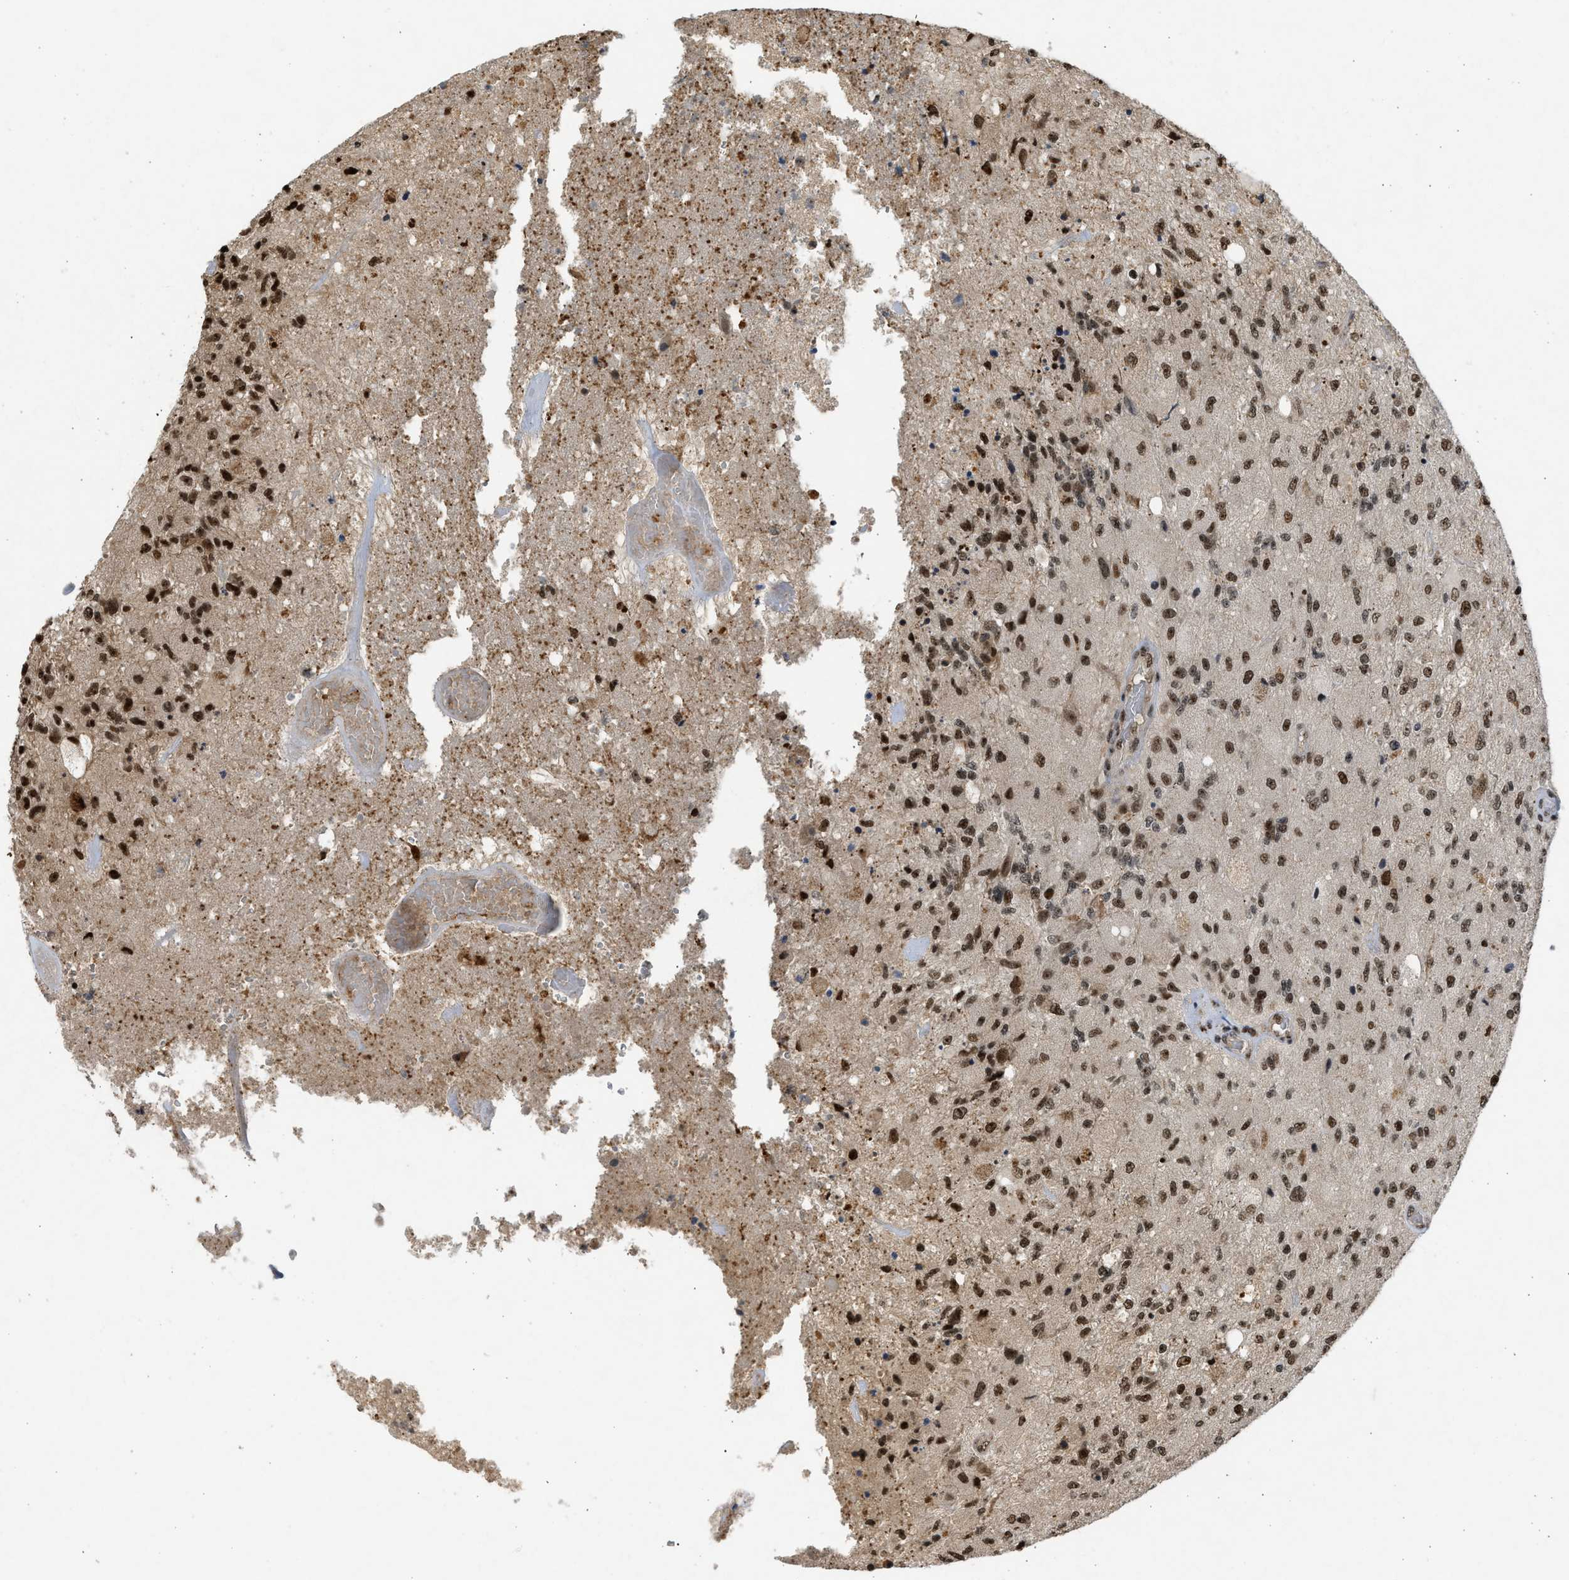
{"staining": {"intensity": "strong", "quantity": ">75%", "location": "nuclear"}, "tissue": "glioma", "cell_type": "Tumor cells", "image_type": "cancer", "snomed": [{"axis": "morphology", "description": "Normal tissue, NOS"}, {"axis": "morphology", "description": "Glioma, malignant, High grade"}, {"axis": "topography", "description": "Cerebral cortex"}], "caption": "Immunohistochemical staining of glioma demonstrates high levels of strong nuclear protein positivity in approximately >75% of tumor cells.", "gene": "TFDP2", "patient": {"sex": "male", "age": 77}}